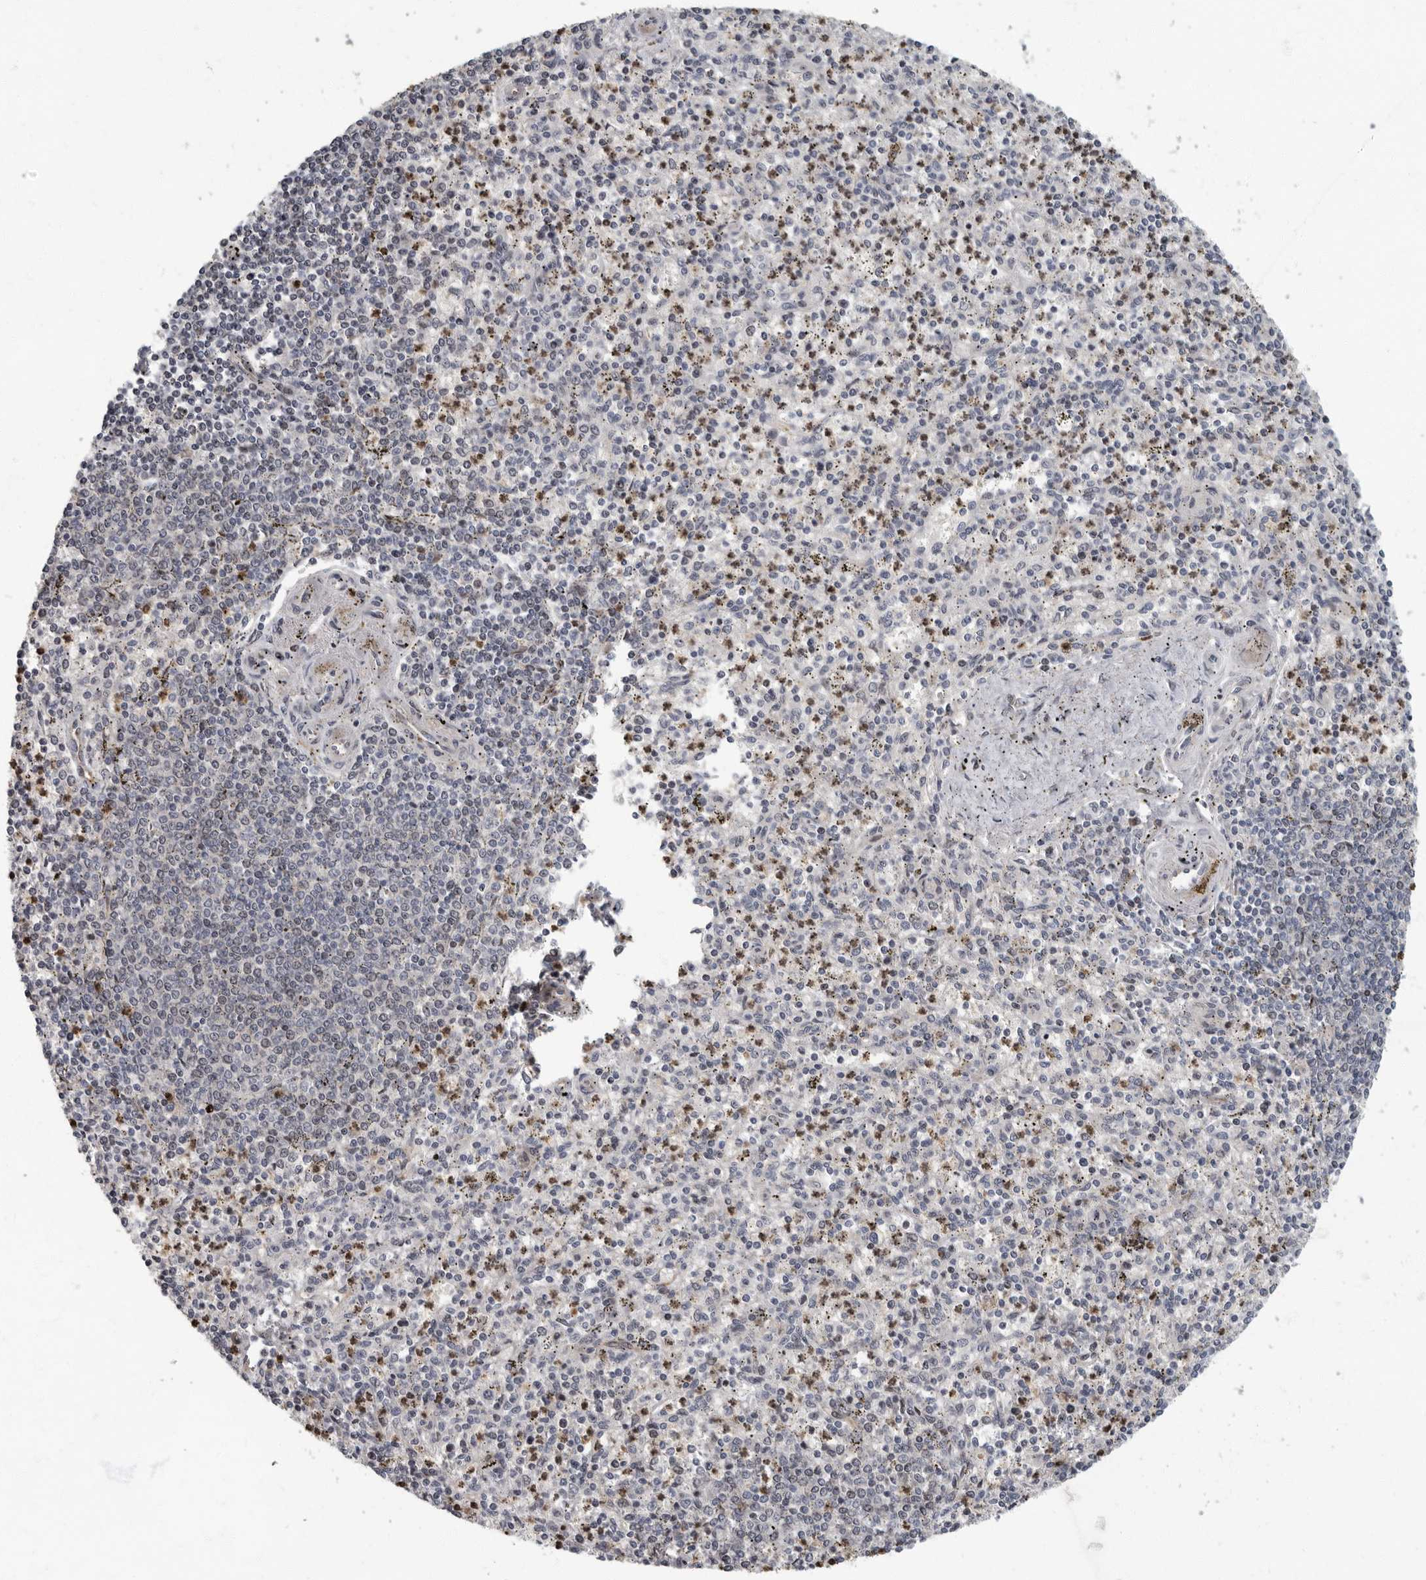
{"staining": {"intensity": "weak", "quantity": "25%-75%", "location": "cytoplasmic/membranous"}, "tissue": "spleen", "cell_type": "Cells in red pulp", "image_type": "normal", "snomed": [{"axis": "morphology", "description": "Normal tissue, NOS"}, {"axis": "topography", "description": "Spleen"}], "caption": "Benign spleen reveals weak cytoplasmic/membranous expression in approximately 25%-75% of cells in red pulp.", "gene": "PDCD11", "patient": {"sex": "male", "age": 72}}